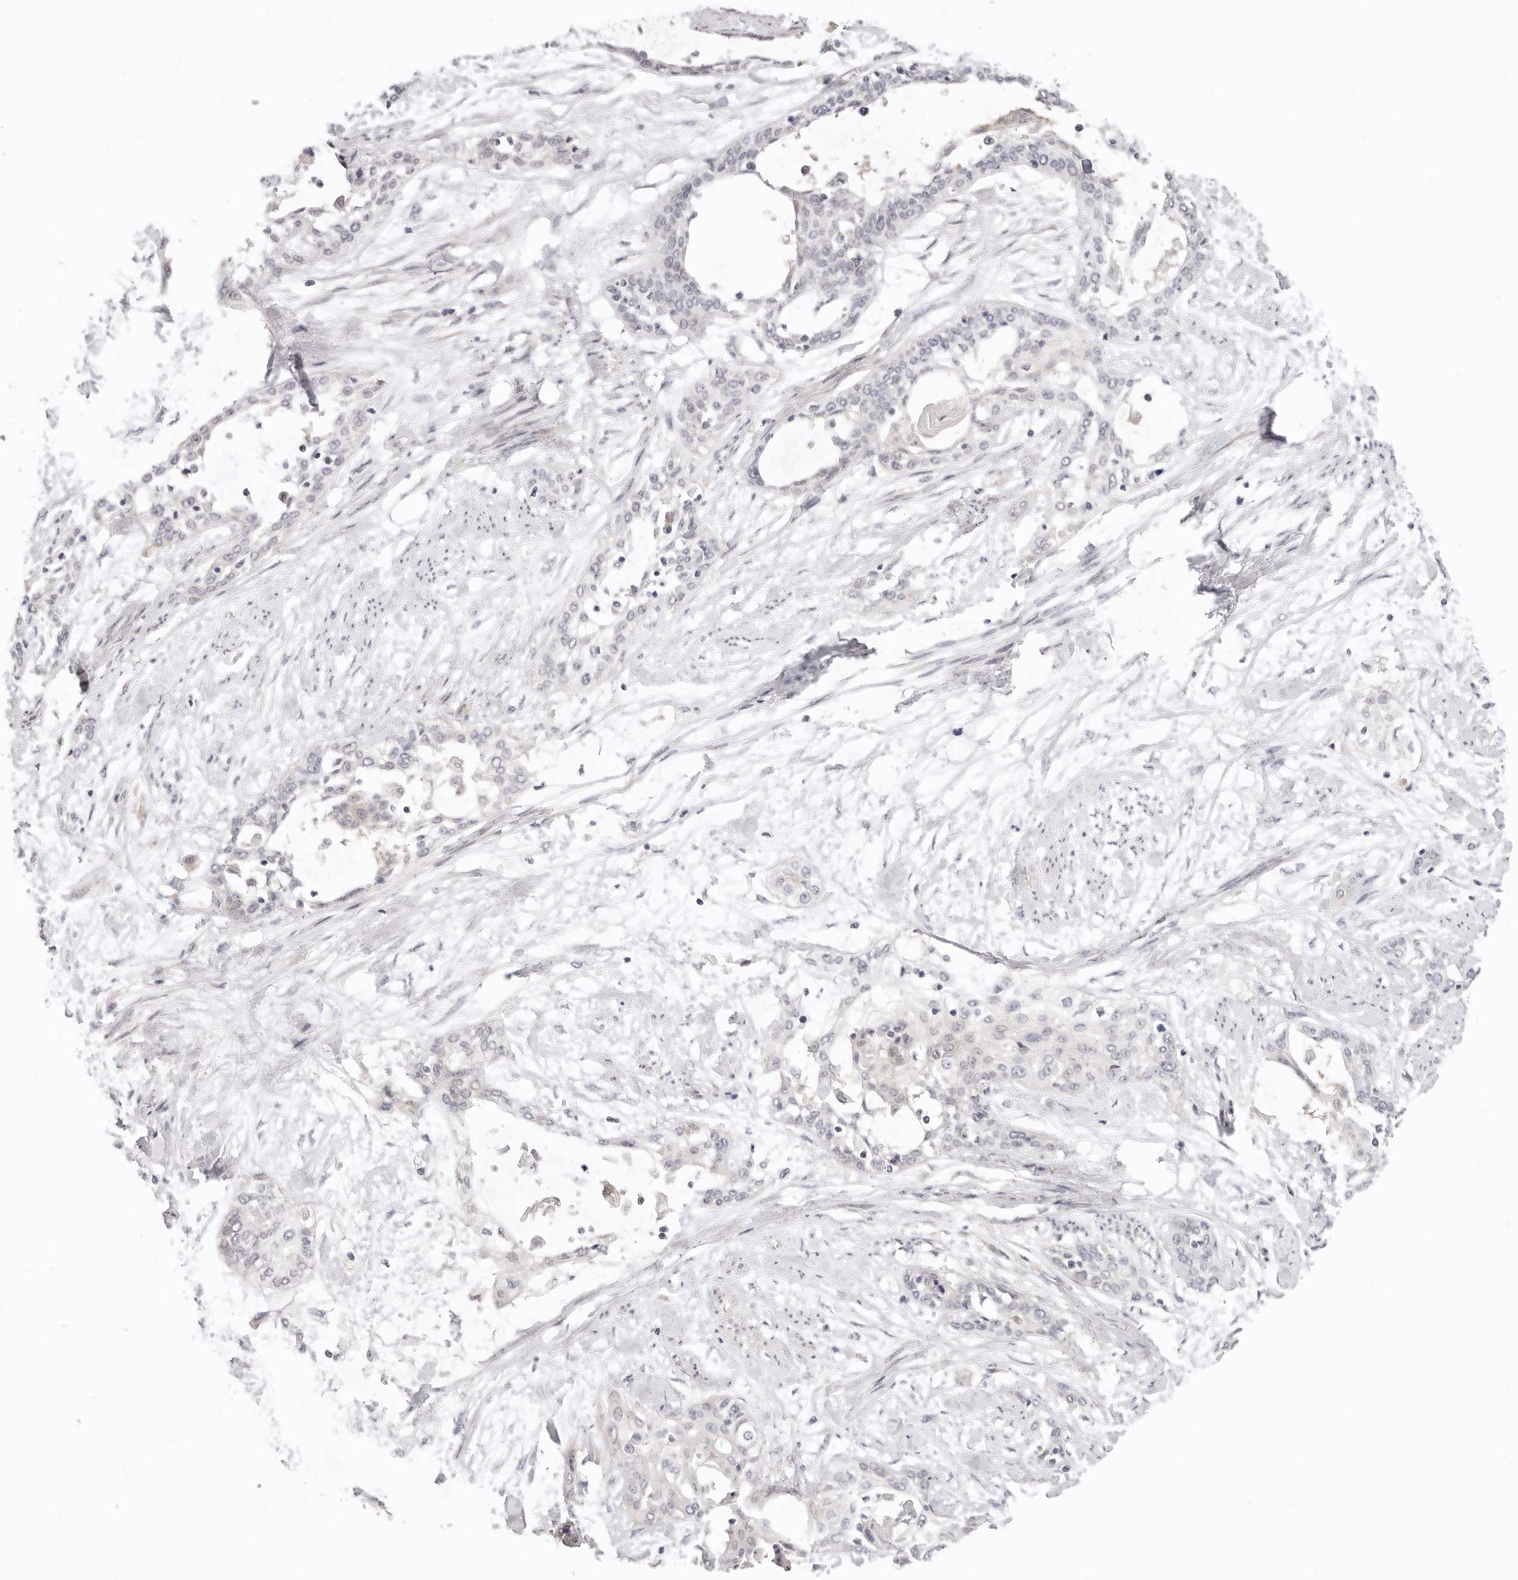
{"staining": {"intensity": "negative", "quantity": "none", "location": "none"}, "tissue": "cervical cancer", "cell_type": "Tumor cells", "image_type": "cancer", "snomed": [{"axis": "morphology", "description": "Squamous cell carcinoma, NOS"}, {"axis": "topography", "description": "Cervix"}], "caption": "Immunohistochemistry (IHC) of cervical squamous cell carcinoma exhibits no expression in tumor cells.", "gene": "GGPS1", "patient": {"sex": "female", "age": 57}}